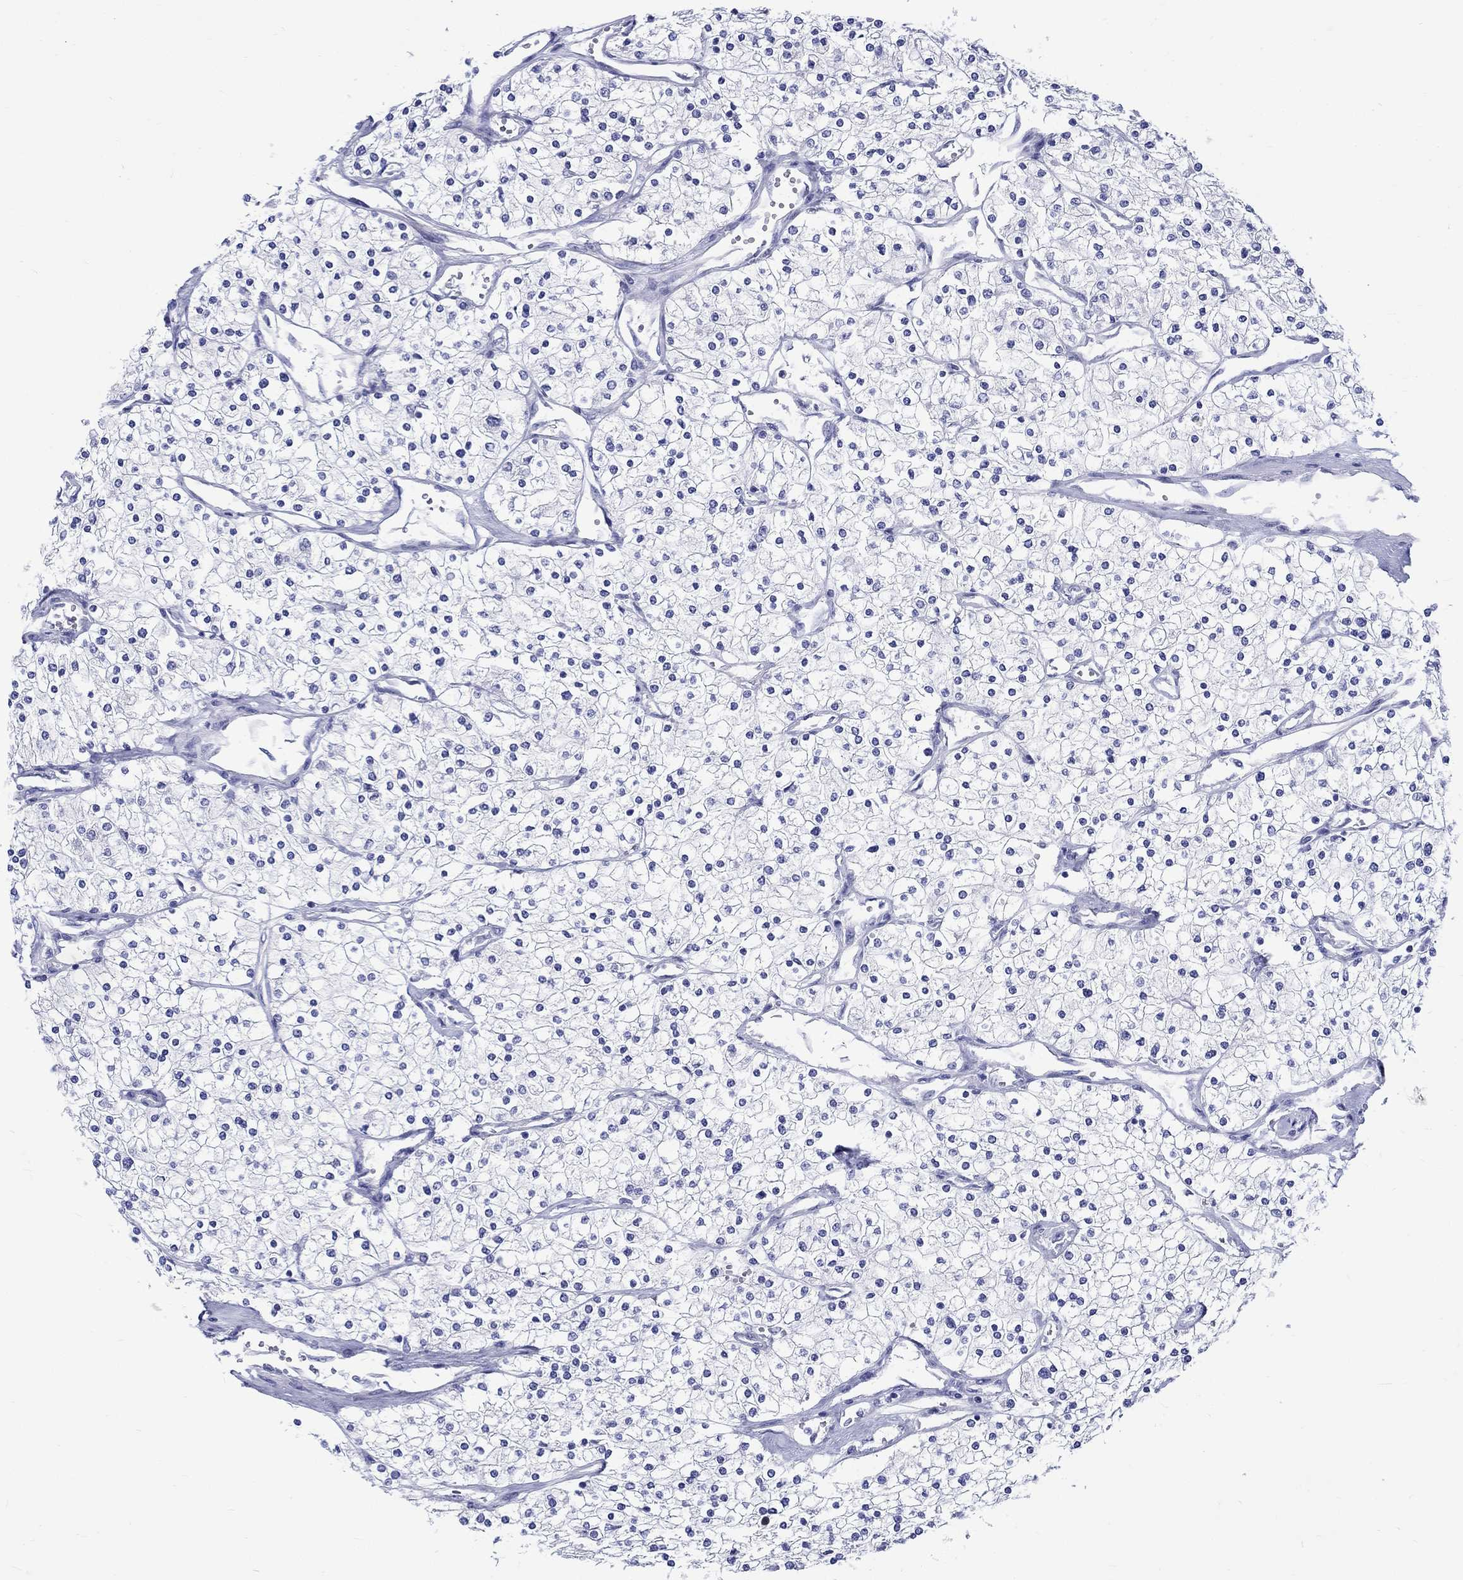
{"staining": {"intensity": "negative", "quantity": "none", "location": "none"}, "tissue": "renal cancer", "cell_type": "Tumor cells", "image_type": "cancer", "snomed": [{"axis": "morphology", "description": "Adenocarcinoma, NOS"}, {"axis": "topography", "description": "Kidney"}], "caption": "Immunohistochemistry (IHC) of renal cancer (adenocarcinoma) displays no expression in tumor cells. (Immunohistochemistry (IHC), brightfield microscopy, high magnification).", "gene": "SH2D7", "patient": {"sex": "male", "age": 80}}